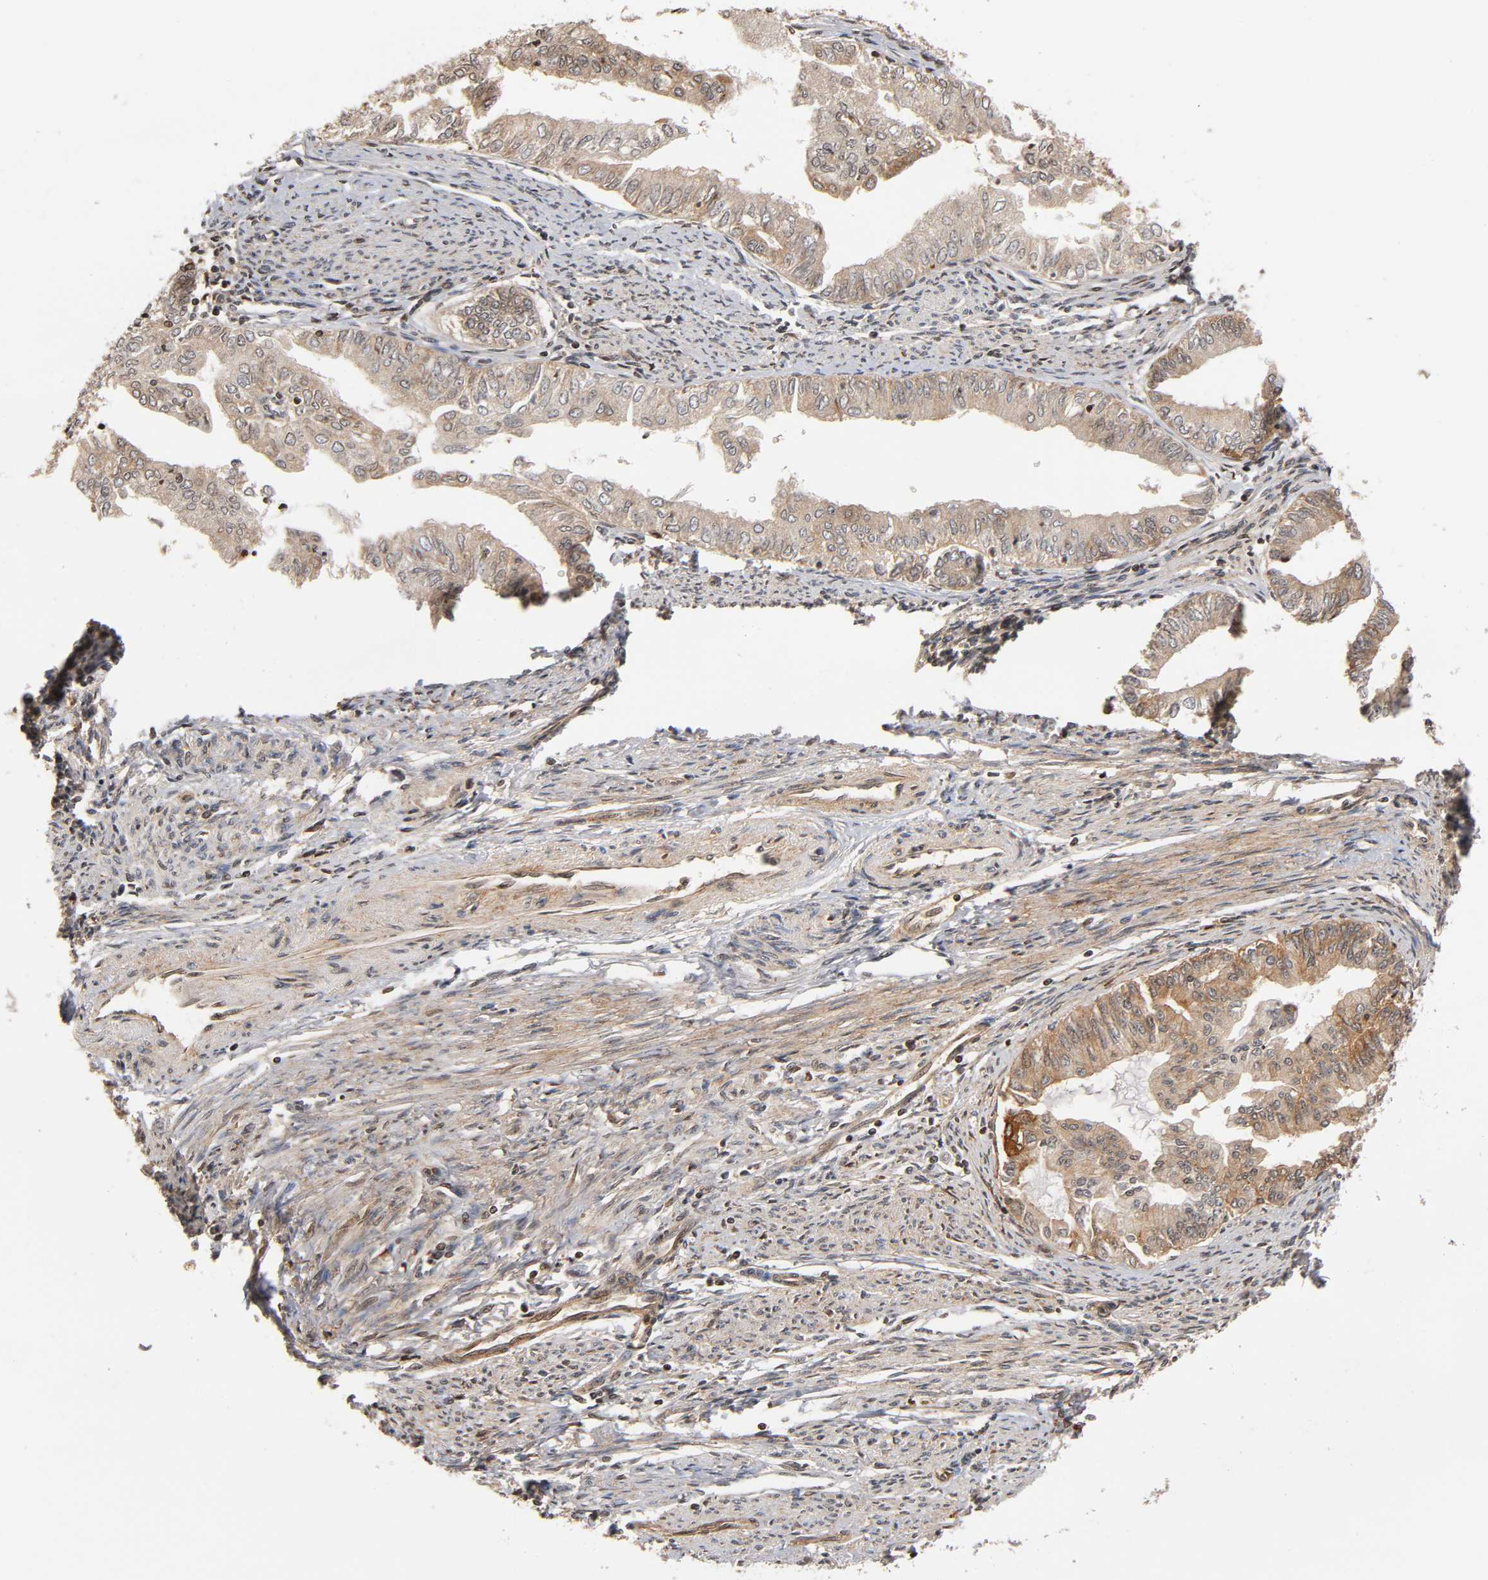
{"staining": {"intensity": "weak", "quantity": ">75%", "location": "cytoplasmic/membranous"}, "tissue": "endometrial cancer", "cell_type": "Tumor cells", "image_type": "cancer", "snomed": [{"axis": "morphology", "description": "Adenocarcinoma, NOS"}, {"axis": "topography", "description": "Endometrium"}], "caption": "A histopathology image of human endometrial cancer stained for a protein demonstrates weak cytoplasmic/membranous brown staining in tumor cells.", "gene": "ITGAV", "patient": {"sex": "female", "age": 66}}